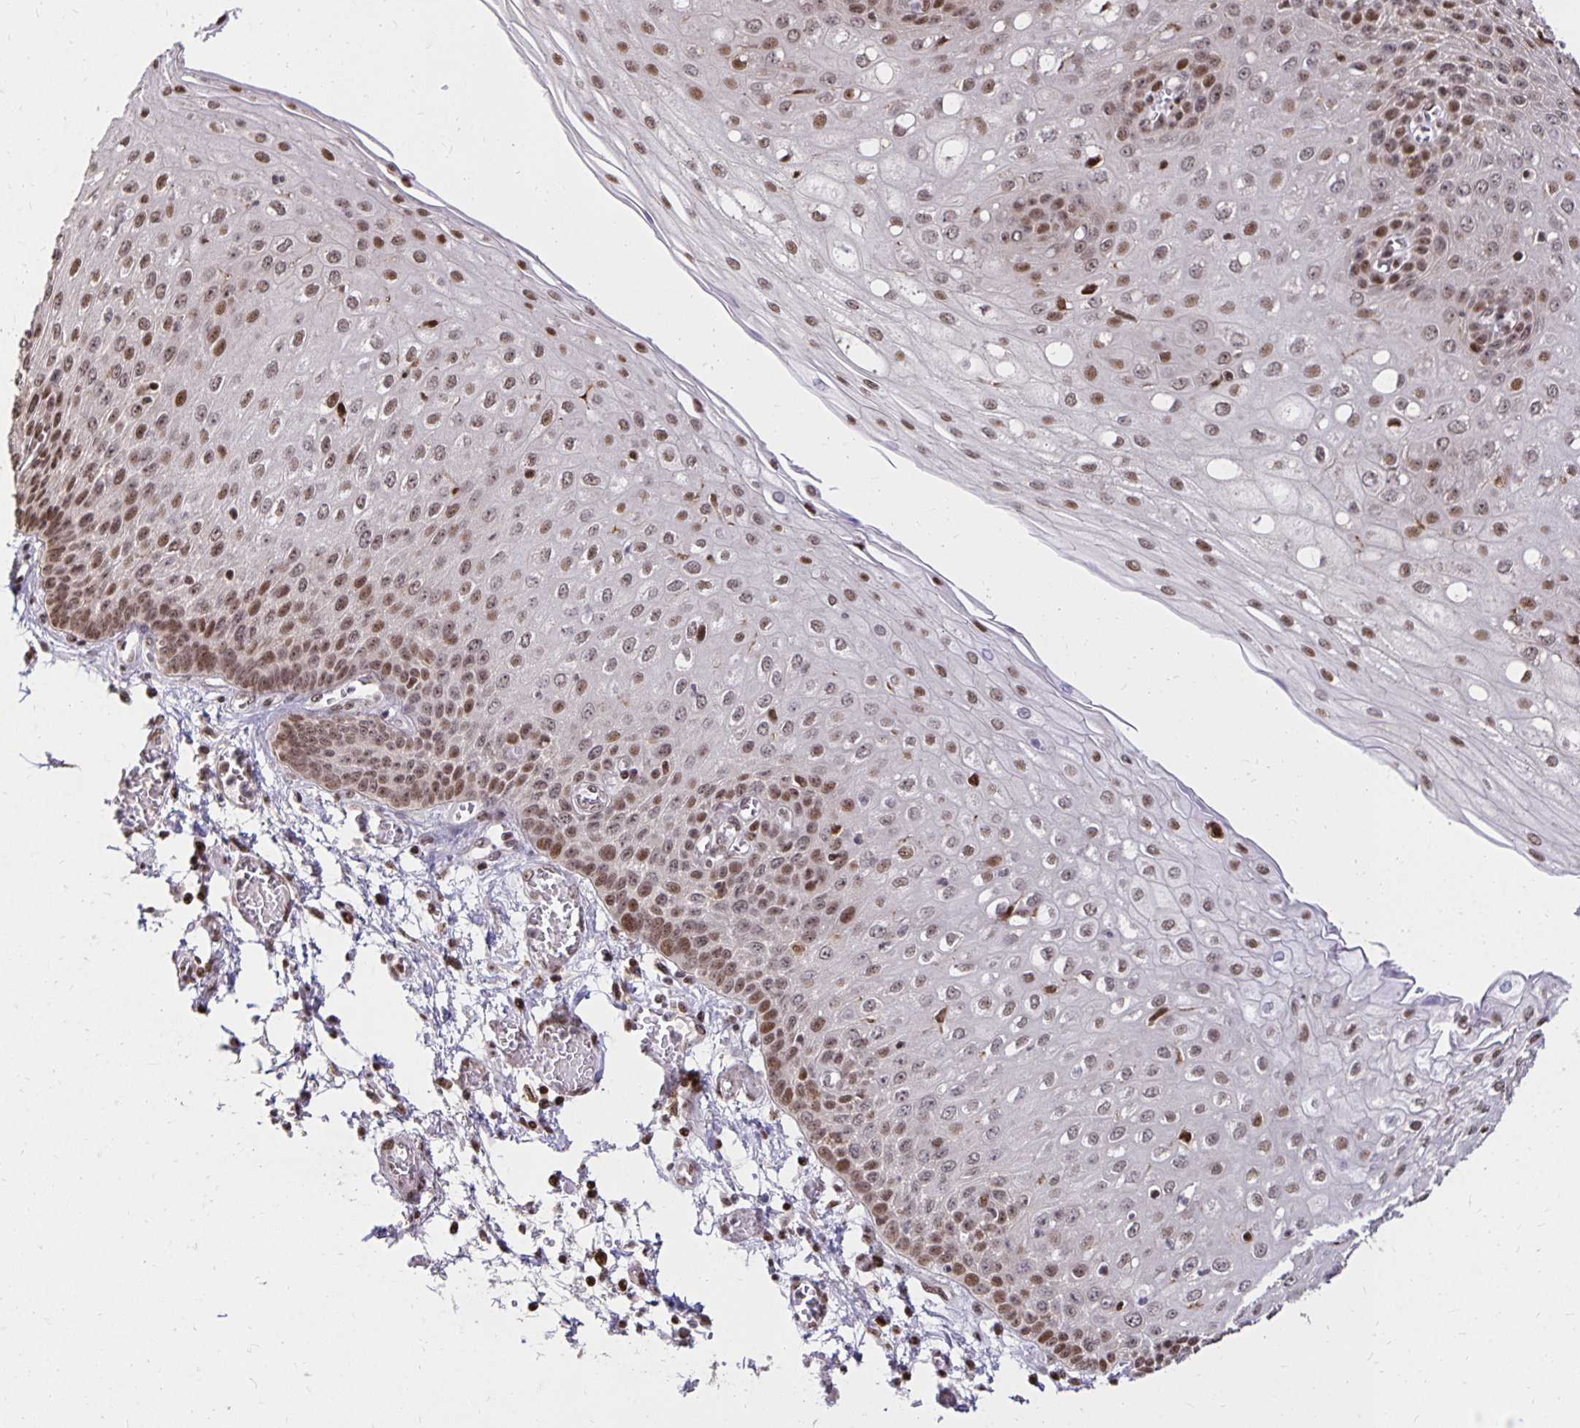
{"staining": {"intensity": "moderate", "quantity": ">75%", "location": "nuclear"}, "tissue": "esophagus", "cell_type": "Squamous epithelial cells", "image_type": "normal", "snomed": [{"axis": "morphology", "description": "Normal tissue, NOS"}, {"axis": "morphology", "description": "Adenocarcinoma, NOS"}, {"axis": "topography", "description": "Esophagus"}], "caption": "This micrograph shows benign esophagus stained with IHC to label a protein in brown. The nuclear of squamous epithelial cells show moderate positivity for the protein. Nuclei are counter-stained blue.", "gene": "ZNF579", "patient": {"sex": "male", "age": 81}}